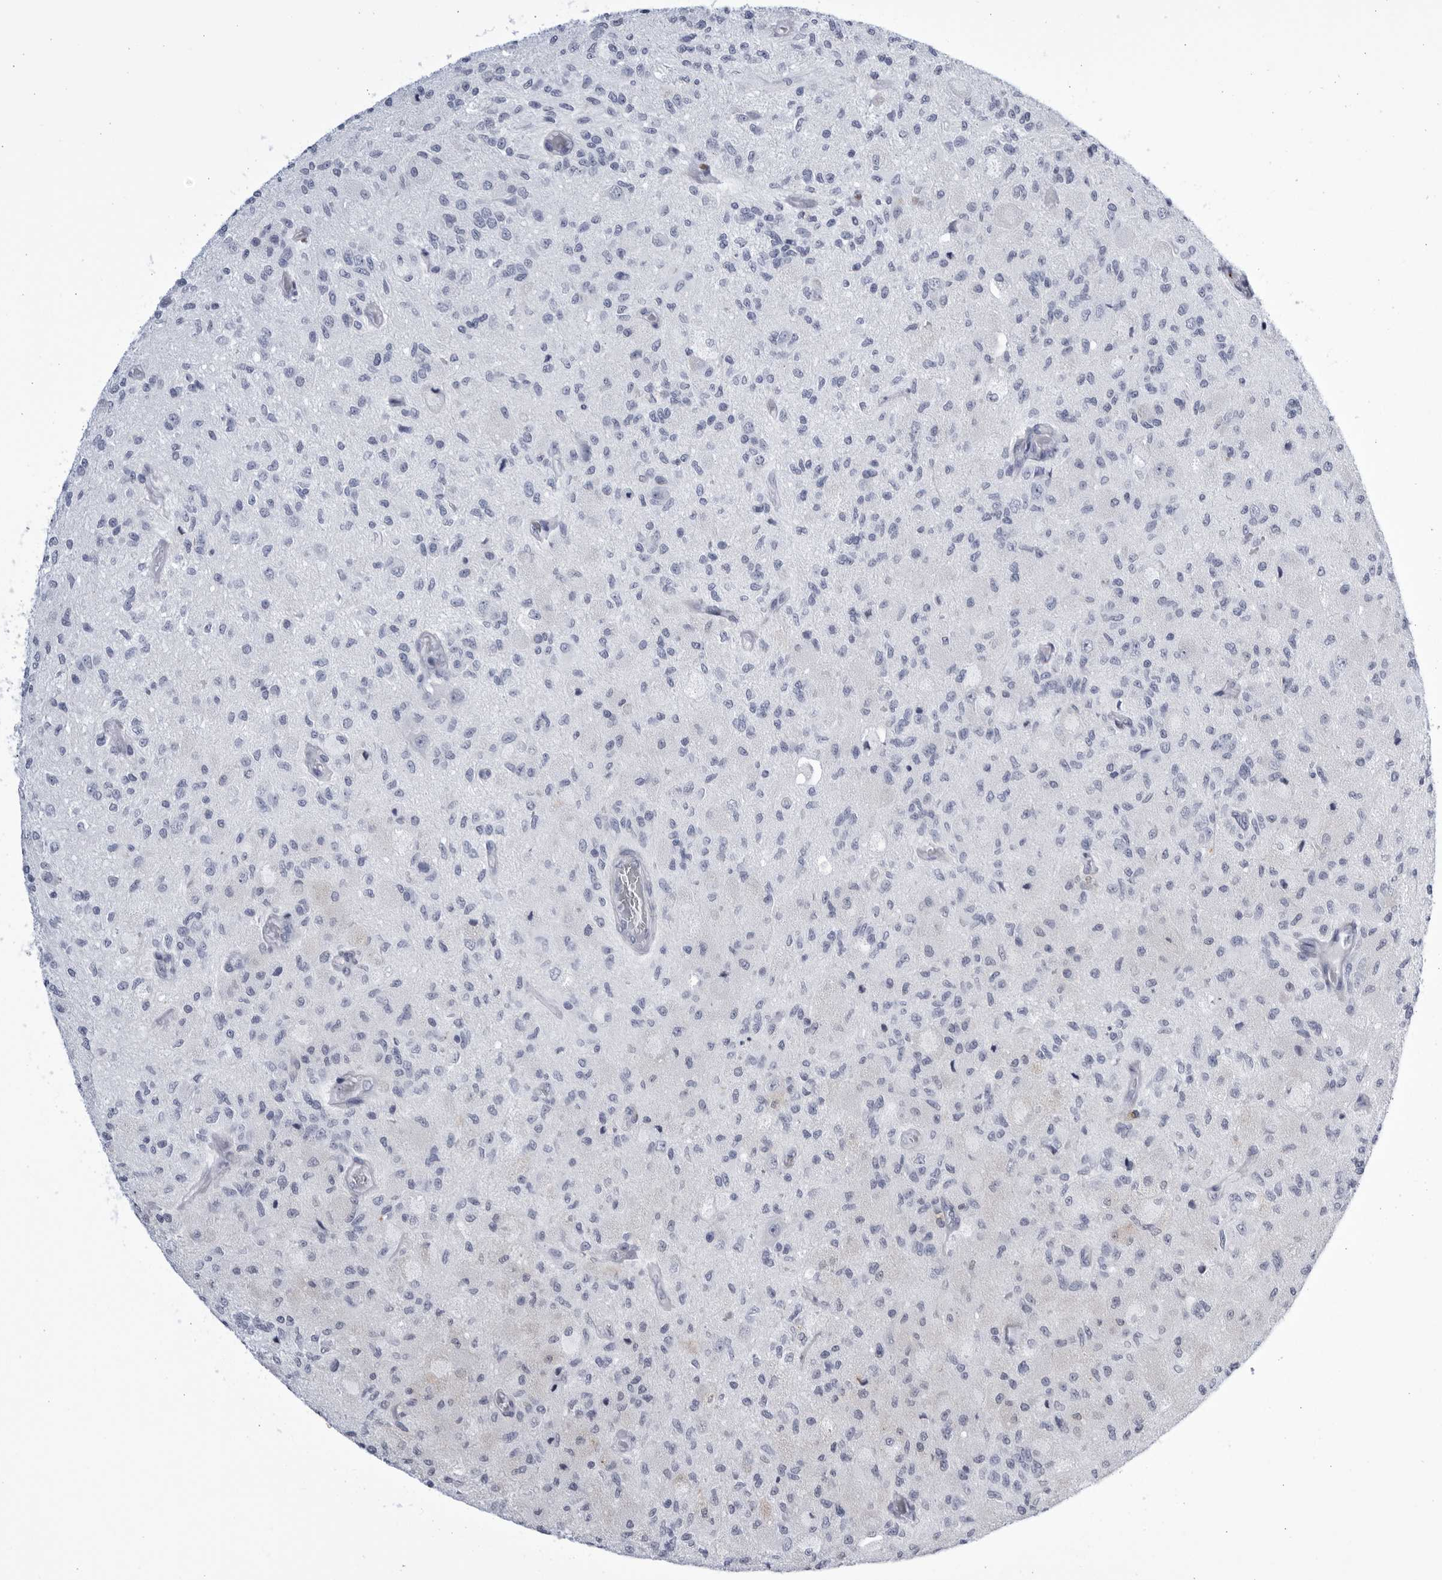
{"staining": {"intensity": "negative", "quantity": "none", "location": "none"}, "tissue": "glioma", "cell_type": "Tumor cells", "image_type": "cancer", "snomed": [{"axis": "morphology", "description": "Normal tissue, NOS"}, {"axis": "morphology", "description": "Glioma, malignant, High grade"}, {"axis": "topography", "description": "Cerebral cortex"}], "caption": "This is a image of immunohistochemistry staining of malignant glioma (high-grade), which shows no staining in tumor cells.", "gene": "CCDC181", "patient": {"sex": "male", "age": 77}}